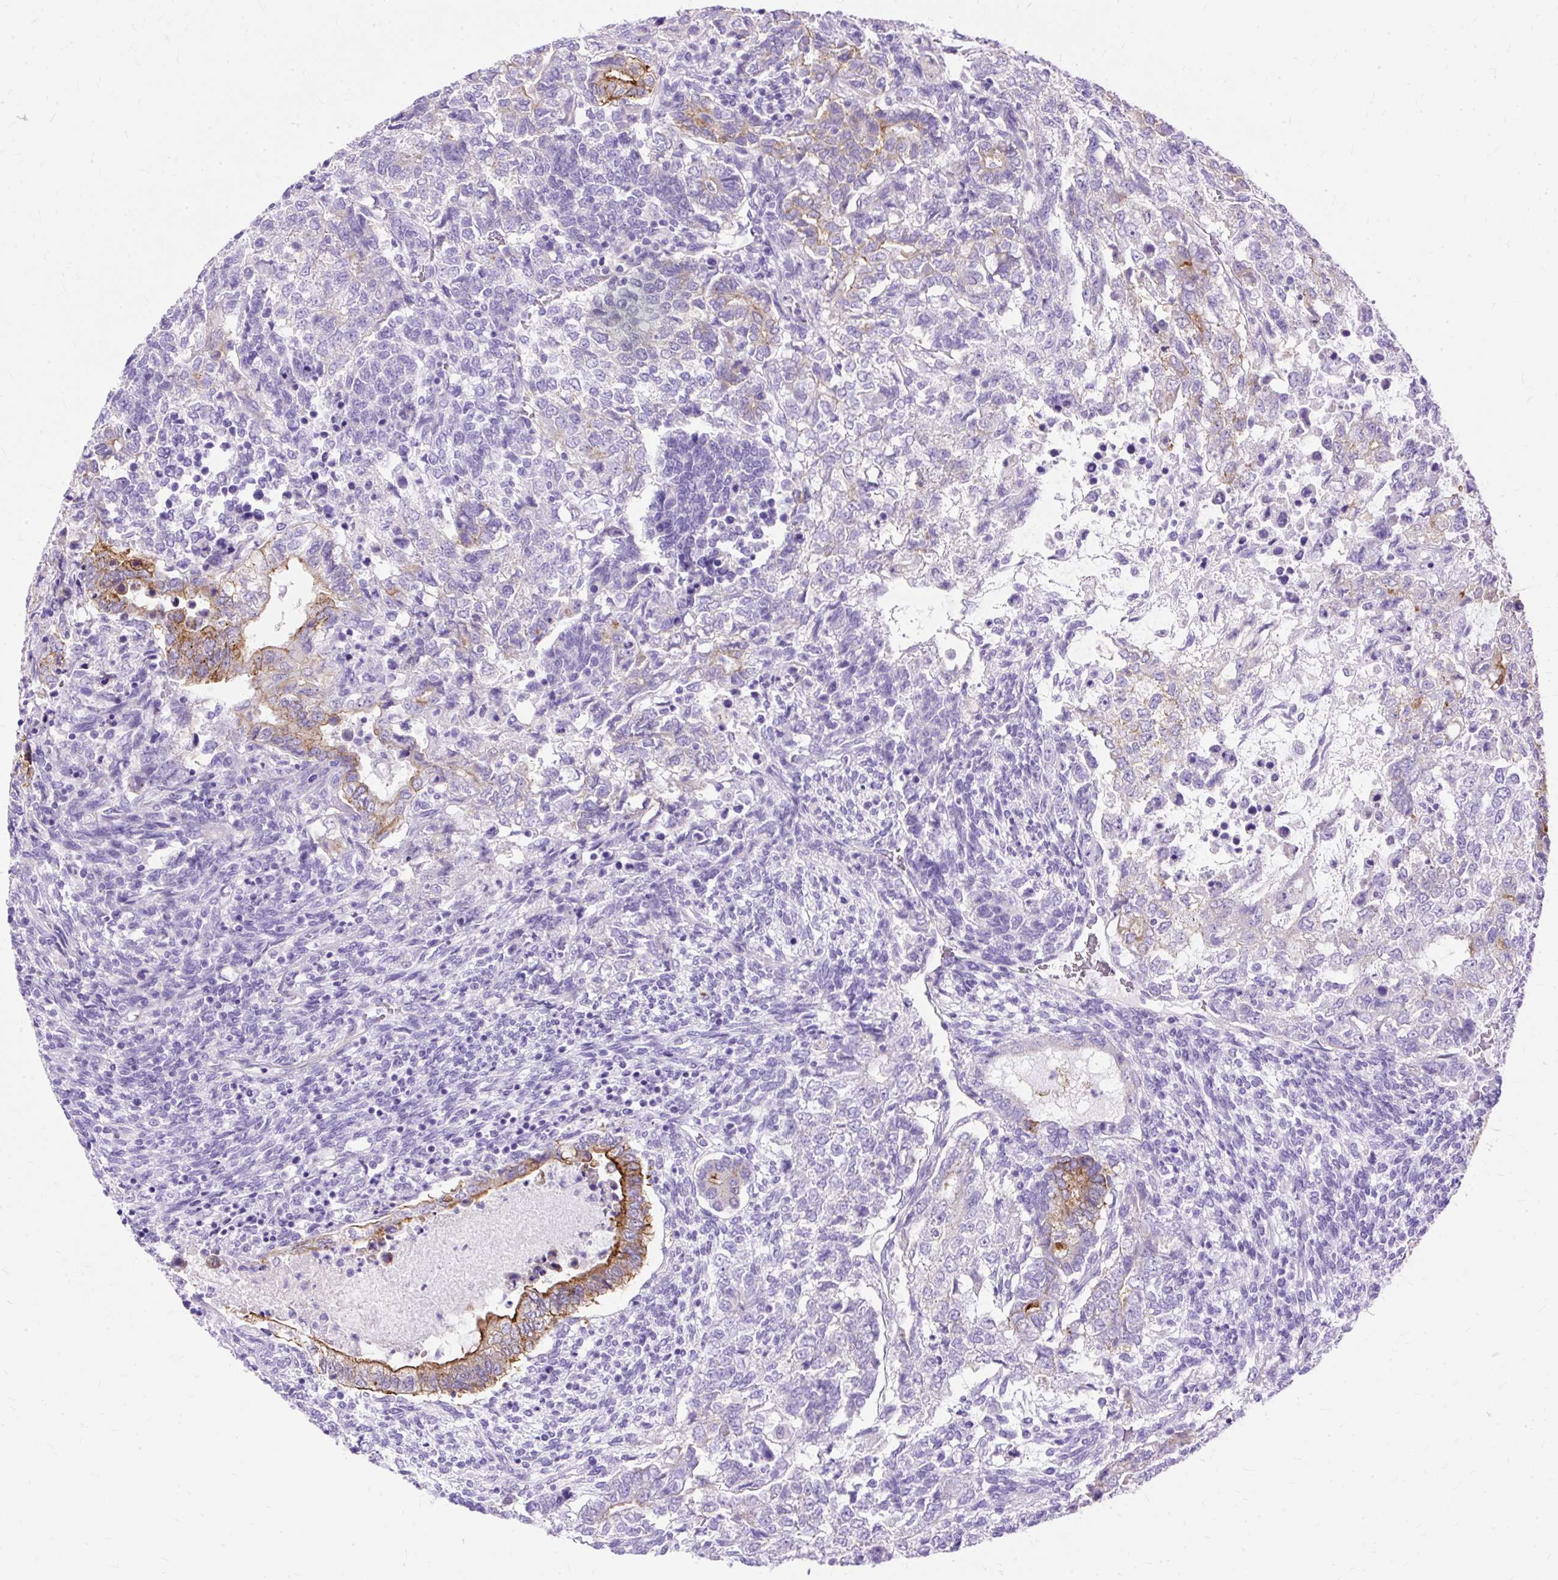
{"staining": {"intensity": "moderate", "quantity": "<25%", "location": "cytoplasmic/membranous"}, "tissue": "testis cancer", "cell_type": "Tumor cells", "image_type": "cancer", "snomed": [{"axis": "morphology", "description": "Carcinoma, Embryonal, NOS"}, {"axis": "topography", "description": "Testis"}], "caption": "An image showing moderate cytoplasmic/membranous positivity in about <25% of tumor cells in testis embryonal carcinoma, as visualized by brown immunohistochemical staining.", "gene": "MYO6", "patient": {"sex": "male", "age": 23}}